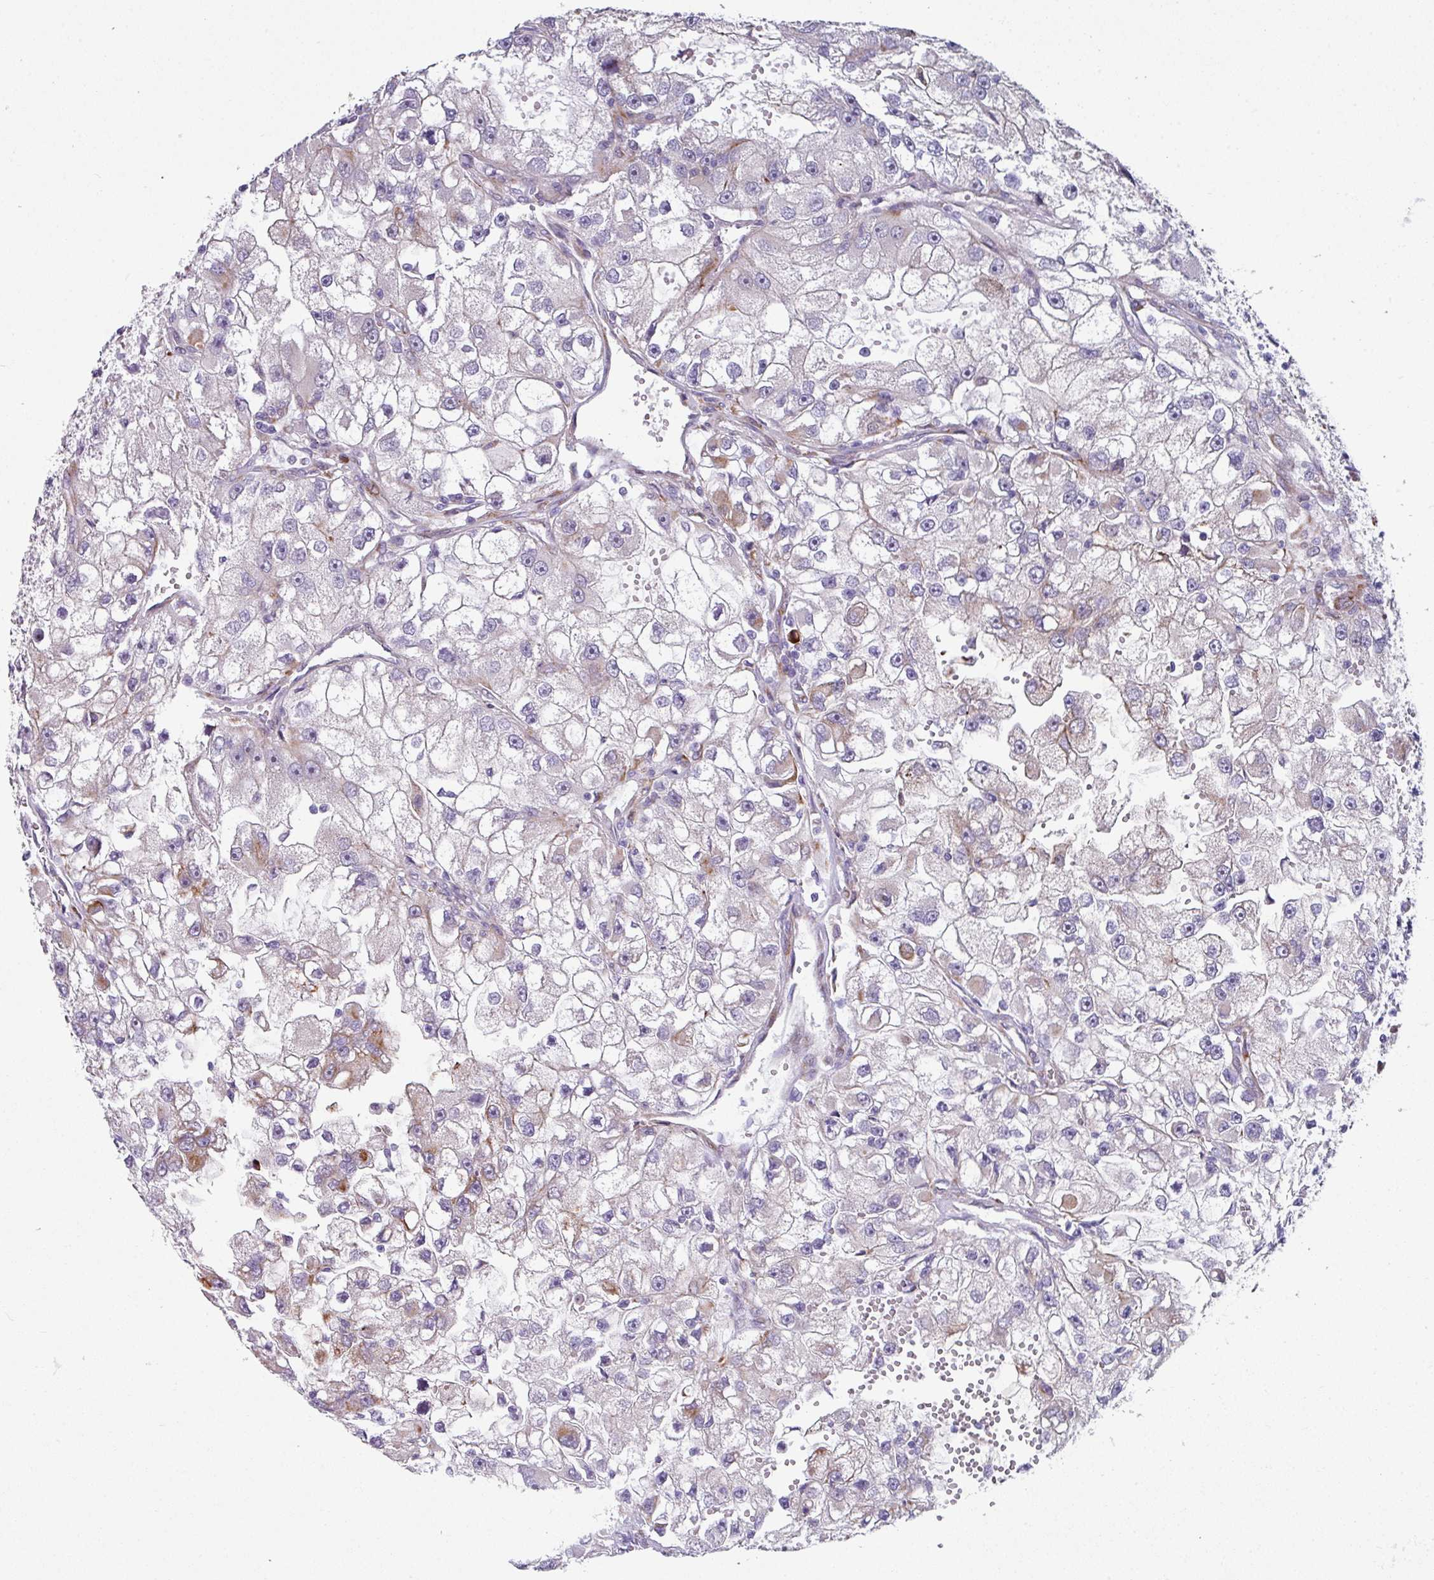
{"staining": {"intensity": "moderate", "quantity": "<25%", "location": "cytoplasmic/membranous"}, "tissue": "renal cancer", "cell_type": "Tumor cells", "image_type": "cancer", "snomed": [{"axis": "morphology", "description": "Adenocarcinoma, NOS"}, {"axis": "topography", "description": "Kidney"}], "caption": "Renal cancer (adenocarcinoma) tissue demonstrates moderate cytoplasmic/membranous staining in about <25% of tumor cells (DAB IHC, brown staining for protein, blue staining for nuclei).", "gene": "BMS1", "patient": {"sex": "male", "age": 63}}